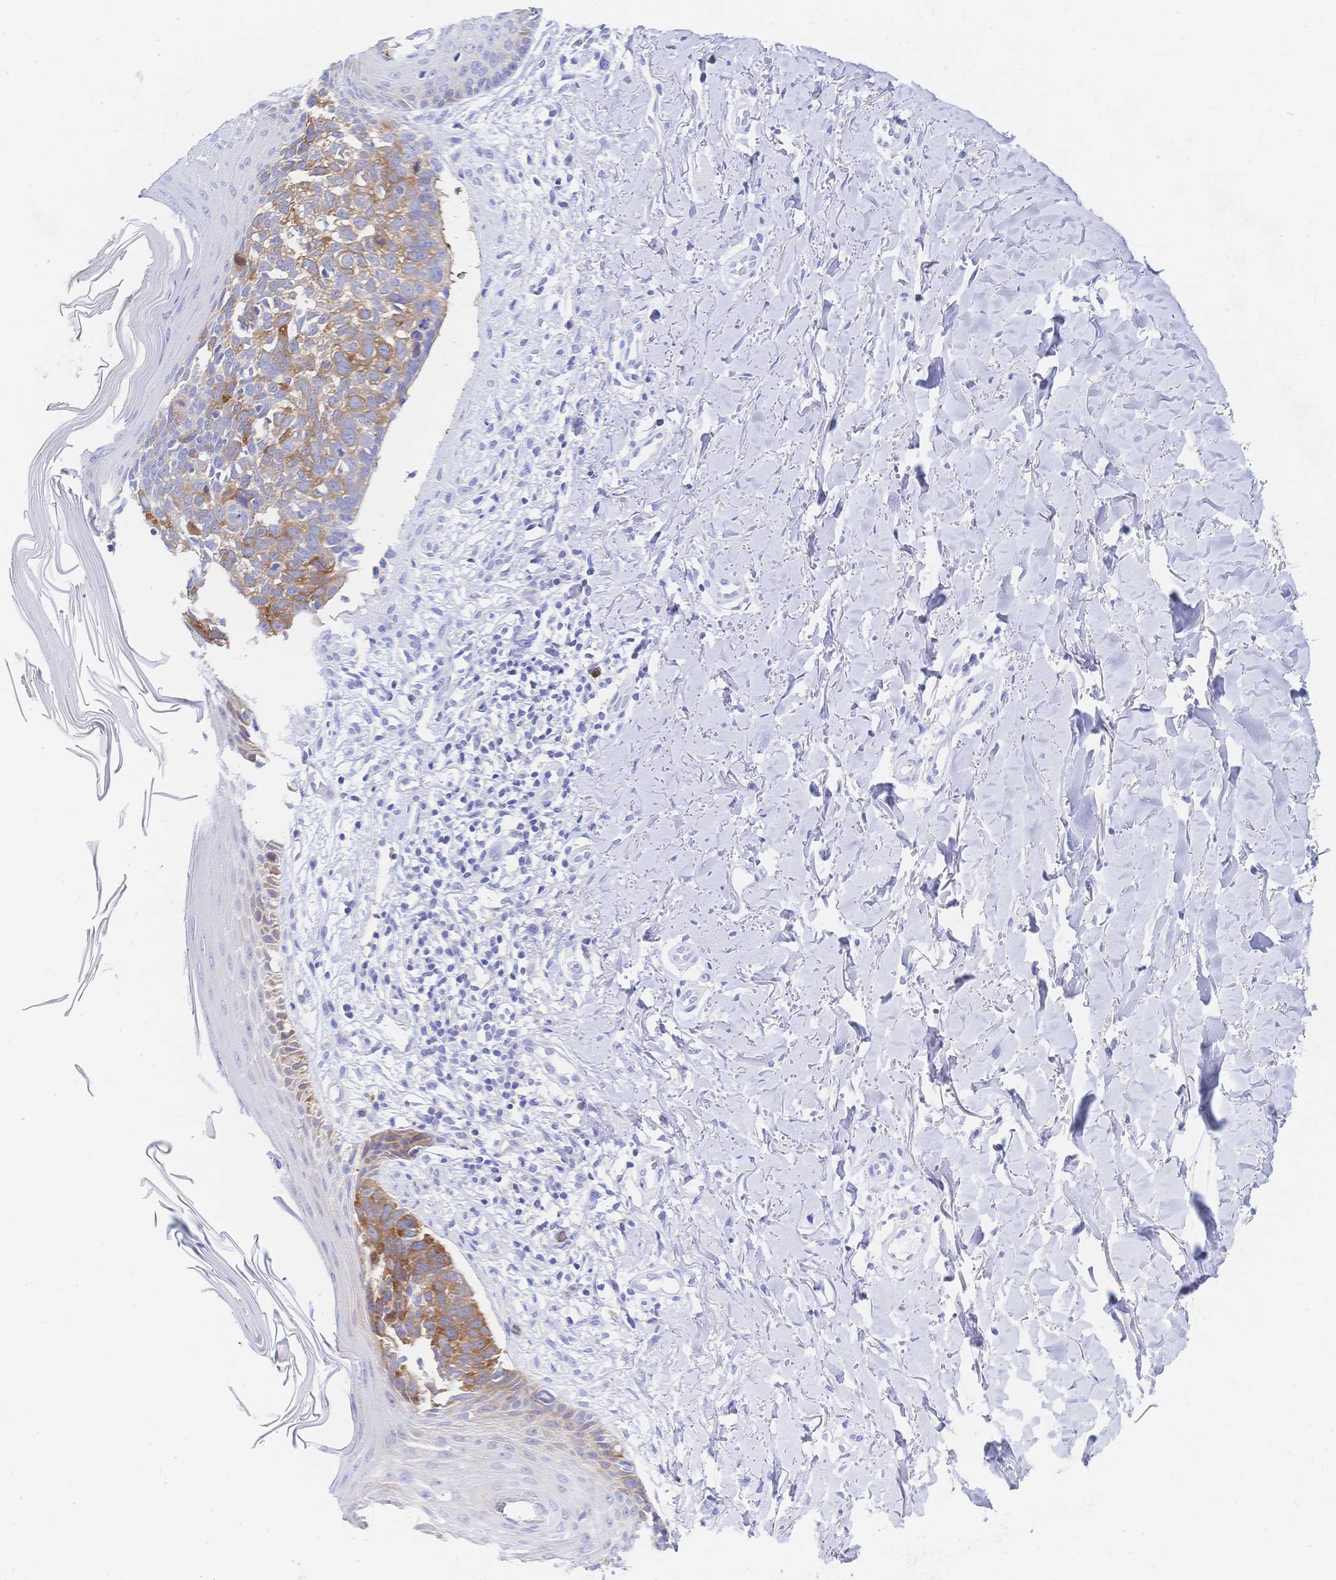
{"staining": {"intensity": "moderate", "quantity": ">75%", "location": "cytoplasmic/membranous"}, "tissue": "skin cancer", "cell_type": "Tumor cells", "image_type": "cancer", "snomed": [{"axis": "morphology", "description": "Basal cell carcinoma"}, {"axis": "topography", "description": "Skin"}], "caption": "Immunohistochemical staining of human skin cancer reveals moderate cytoplasmic/membranous protein expression in about >75% of tumor cells. (Stains: DAB (3,3'-diaminobenzidine) in brown, nuclei in blue, Microscopy: brightfield microscopy at high magnification).", "gene": "RRM1", "patient": {"sex": "female", "age": 45}}